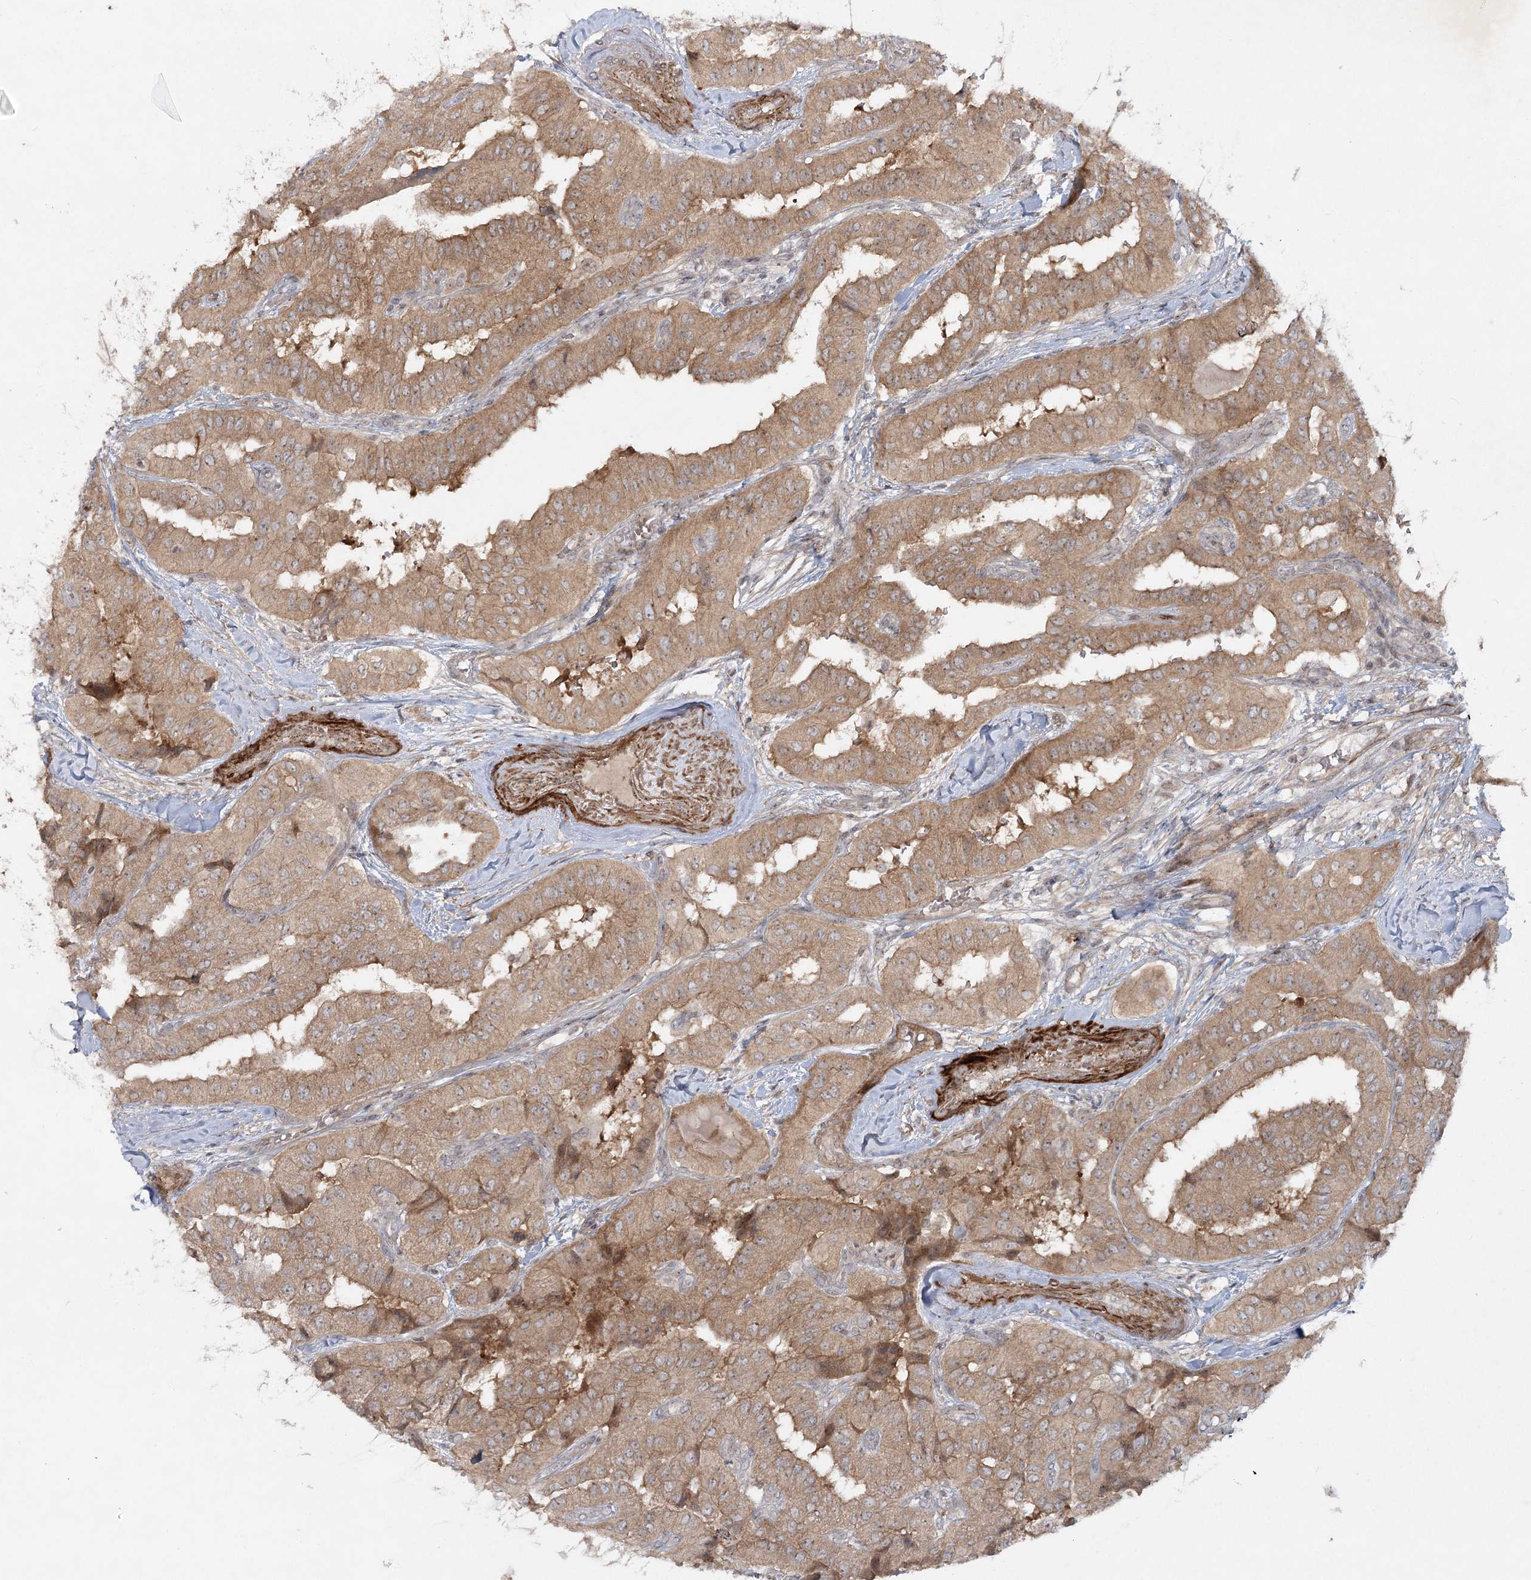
{"staining": {"intensity": "moderate", "quantity": ">75%", "location": "cytoplasmic/membranous"}, "tissue": "thyroid cancer", "cell_type": "Tumor cells", "image_type": "cancer", "snomed": [{"axis": "morphology", "description": "Papillary adenocarcinoma, NOS"}, {"axis": "topography", "description": "Thyroid gland"}], "caption": "An image of human thyroid cancer (papillary adenocarcinoma) stained for a protein shows moderate cytoplasmic/membranous brown staining in tumor cells. The staining was performed using DAB (3,3'-diaminobenzidine) to visualize the protein expression in brown, while the nuclei were stained in blue with hematoxylin (Magnification: 20x).", "gene": "SH2D3A", "patient": {"sex": "female", "age": 59}}